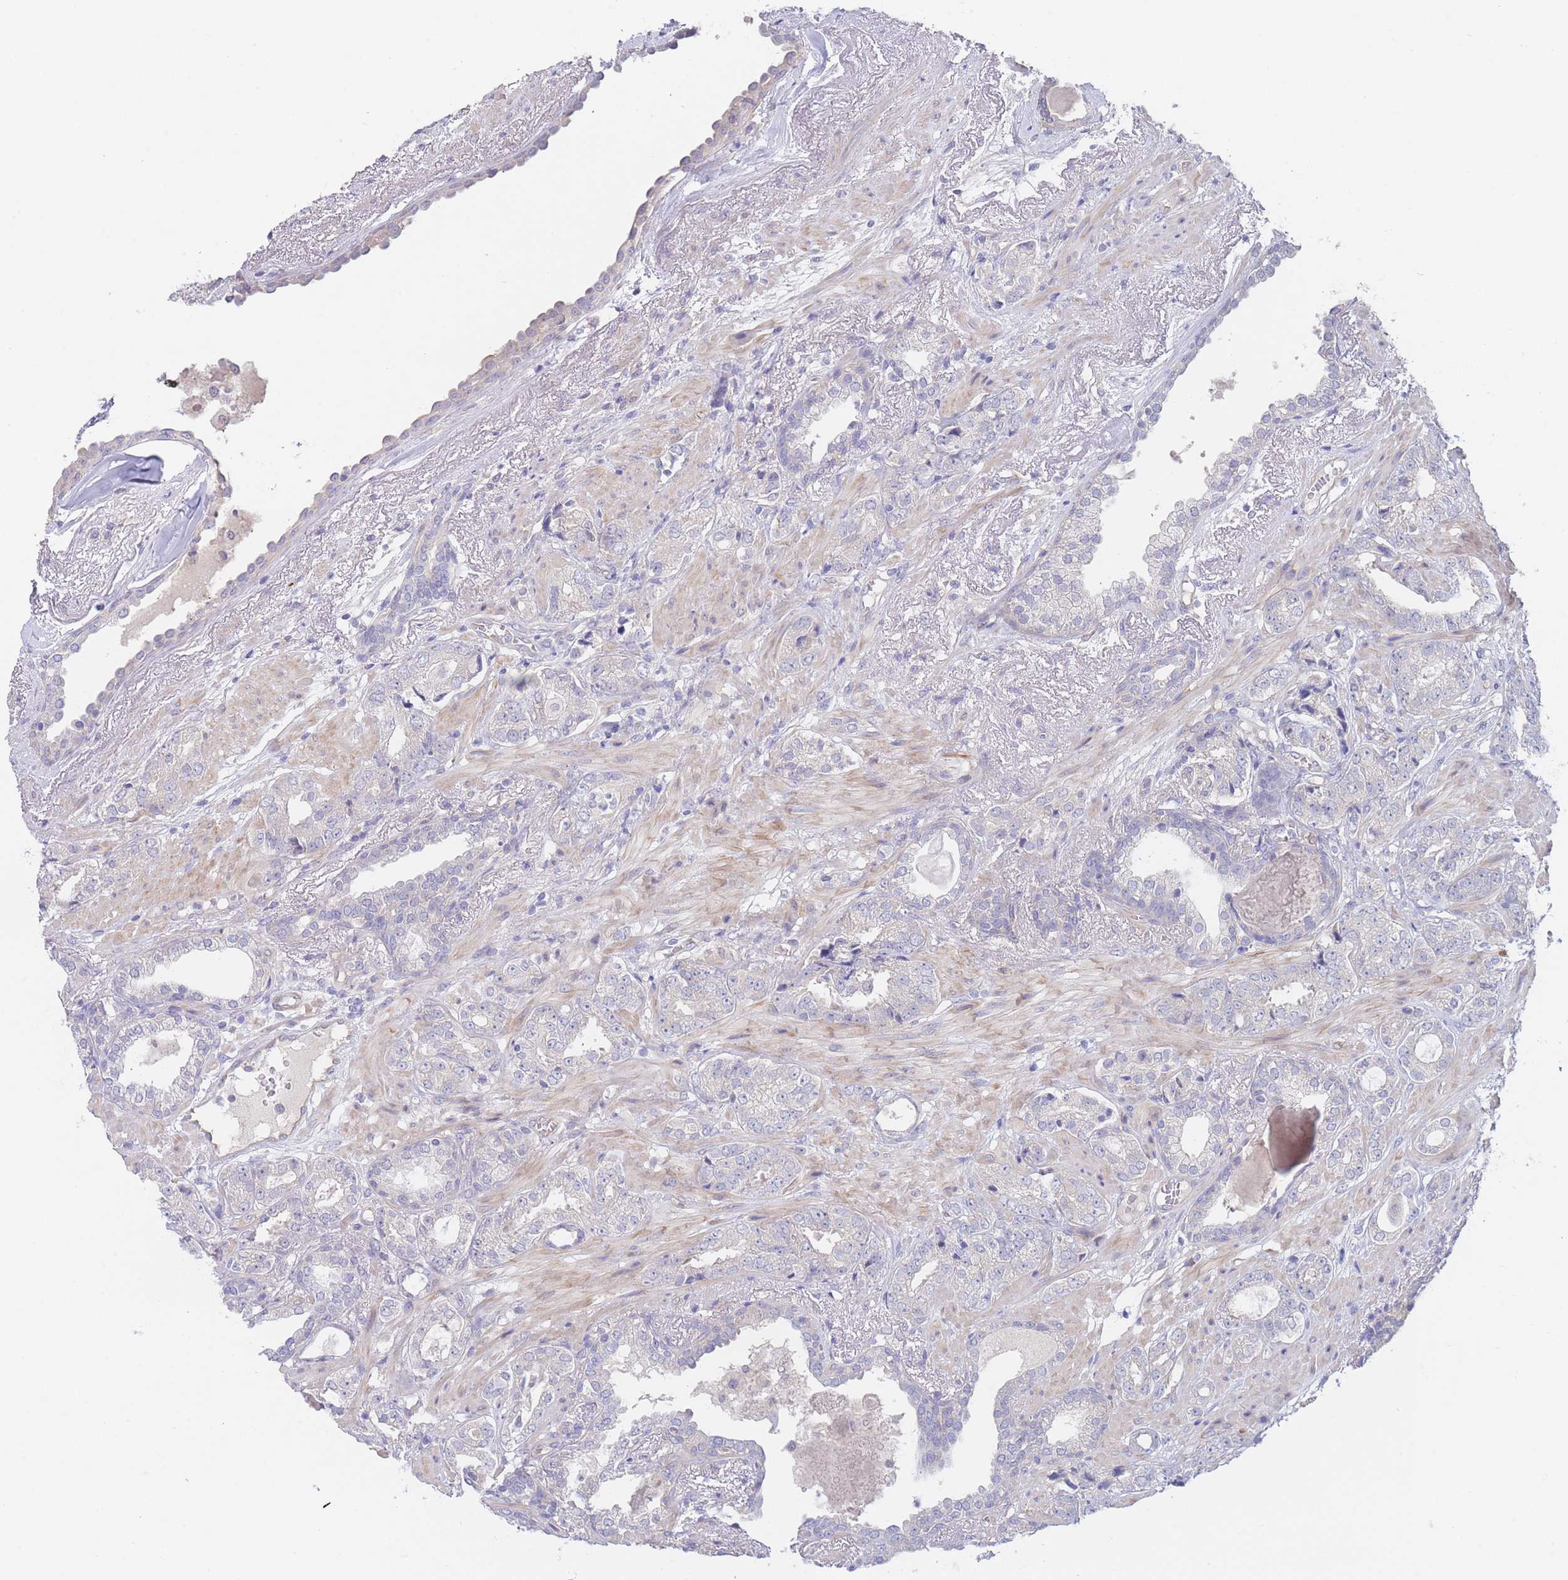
{"staining": {"intensity": "negative", "quantity": "none", "location": "none"}, "tissue": "prostate cancer", "cell_type": "Tumor cells", "image_type": "cancer", "snomed": [{"axis": "morphology", "description": "Adenocarcinoma, High grade"}, {"axis": "topography", "description": "Prostate"}], "caption": "Tumor cells show no significant staining in prostate cancer (adenocarcinoma (high-grade)). (DAB (3,3'-diaminobenzidine) immunohistochemistry with hematoxylin counter stain).", "gene": "ZNF281", "patient": {"sex": "male", "age": 71}}